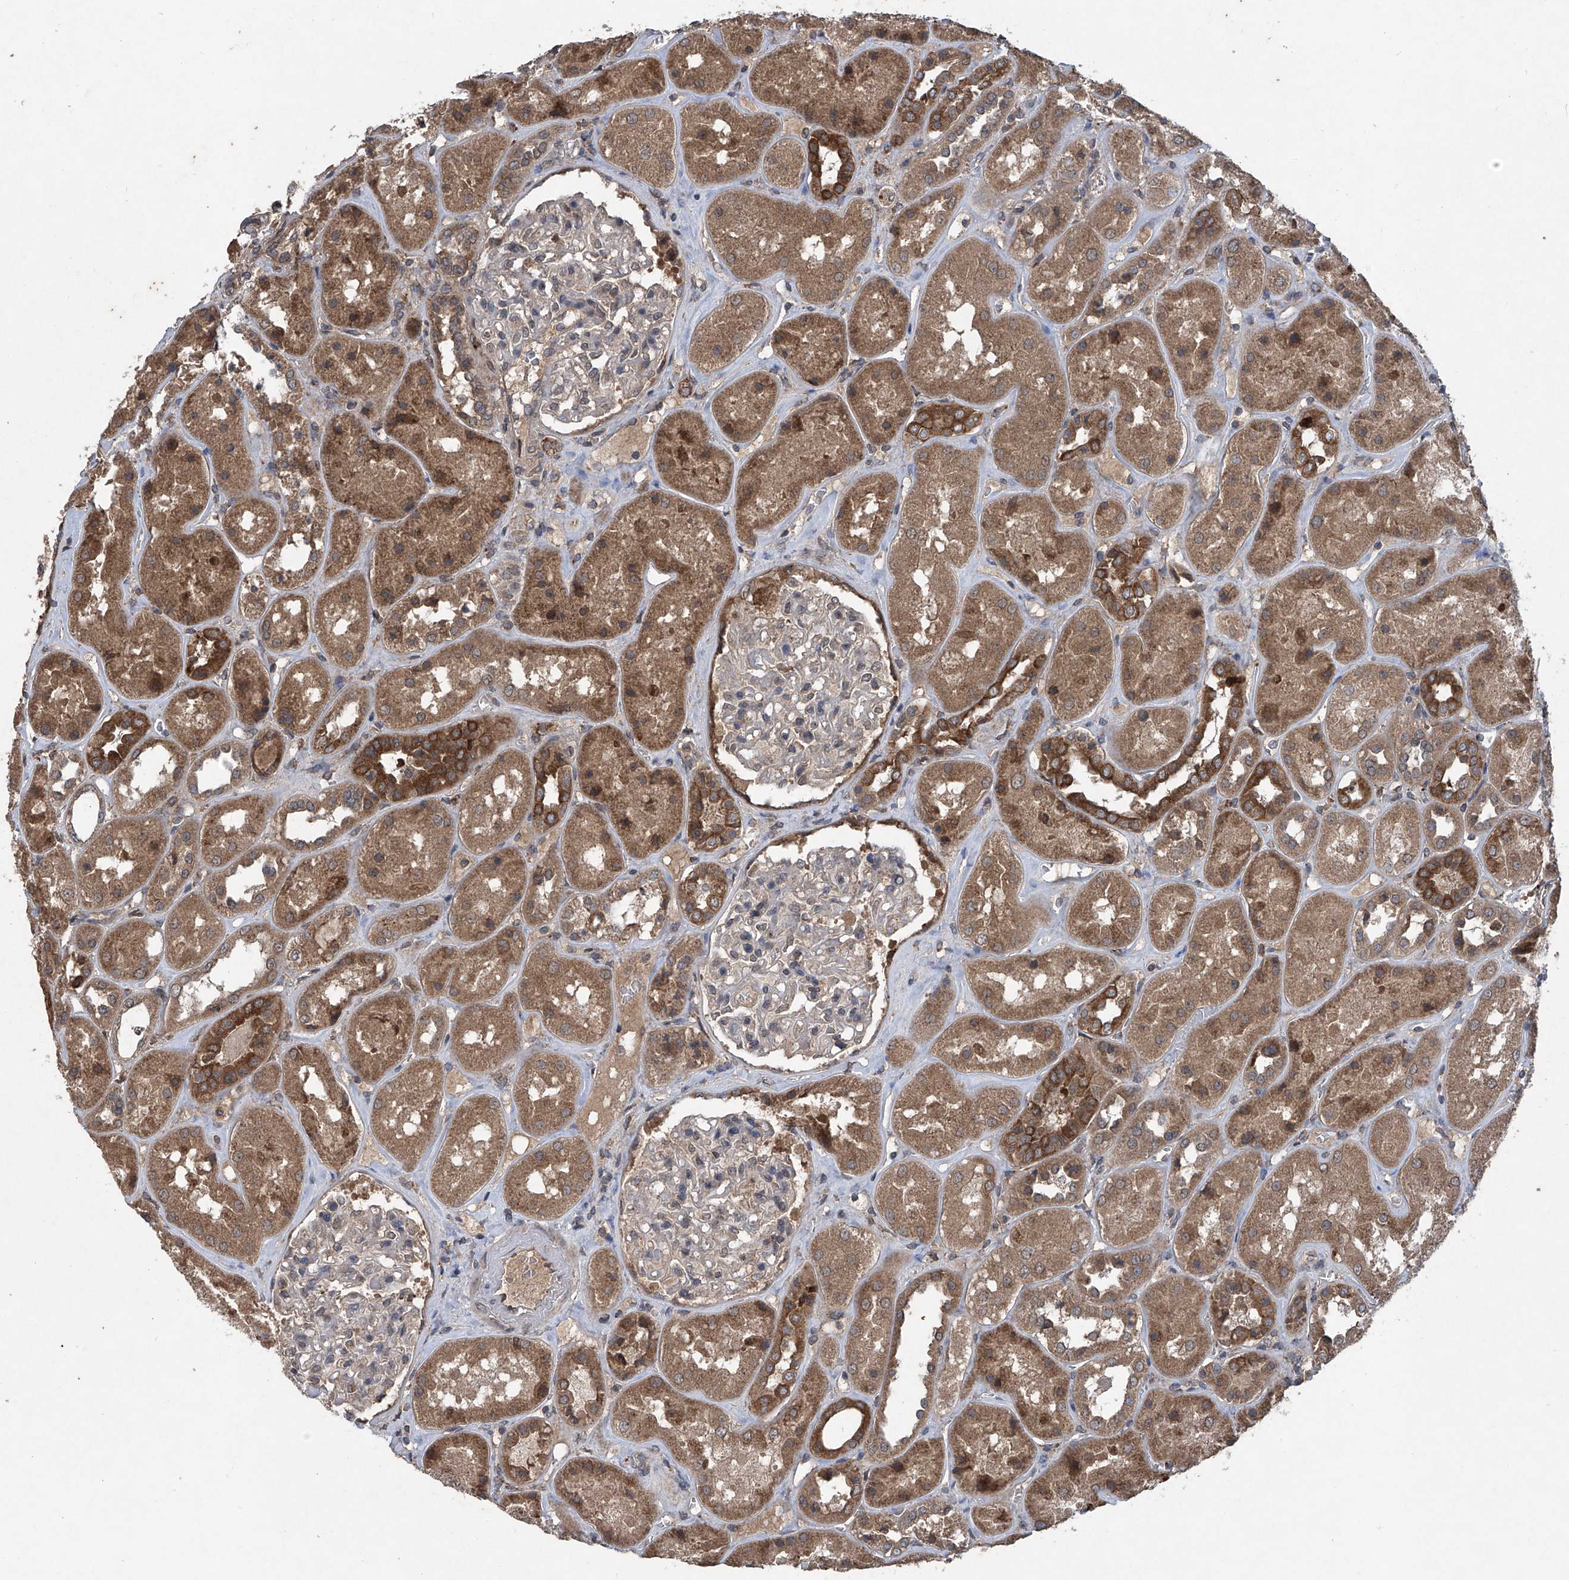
{"staining": {"intensity": "moderate", "quantity": "<25%", "location": "cytoplasmic/membranous"}, "tissue": "kidney", "cell_type": "Cells in glomeruli", "image_type": "normal", "snomed": [{"axis": "morphology", "description": "Normal tissue, NOS"}, {"axis": "topography", "description": "Kidney"}], "caption": "Protein staining by immunohistochemistry (IHC) demonstrates moderate cytoplasmic/membranous staining in about <25% of cells in glomeruli in benign kidney.", "gene": "SUMF2", "patient": {"sex": "male", "age": 70}}